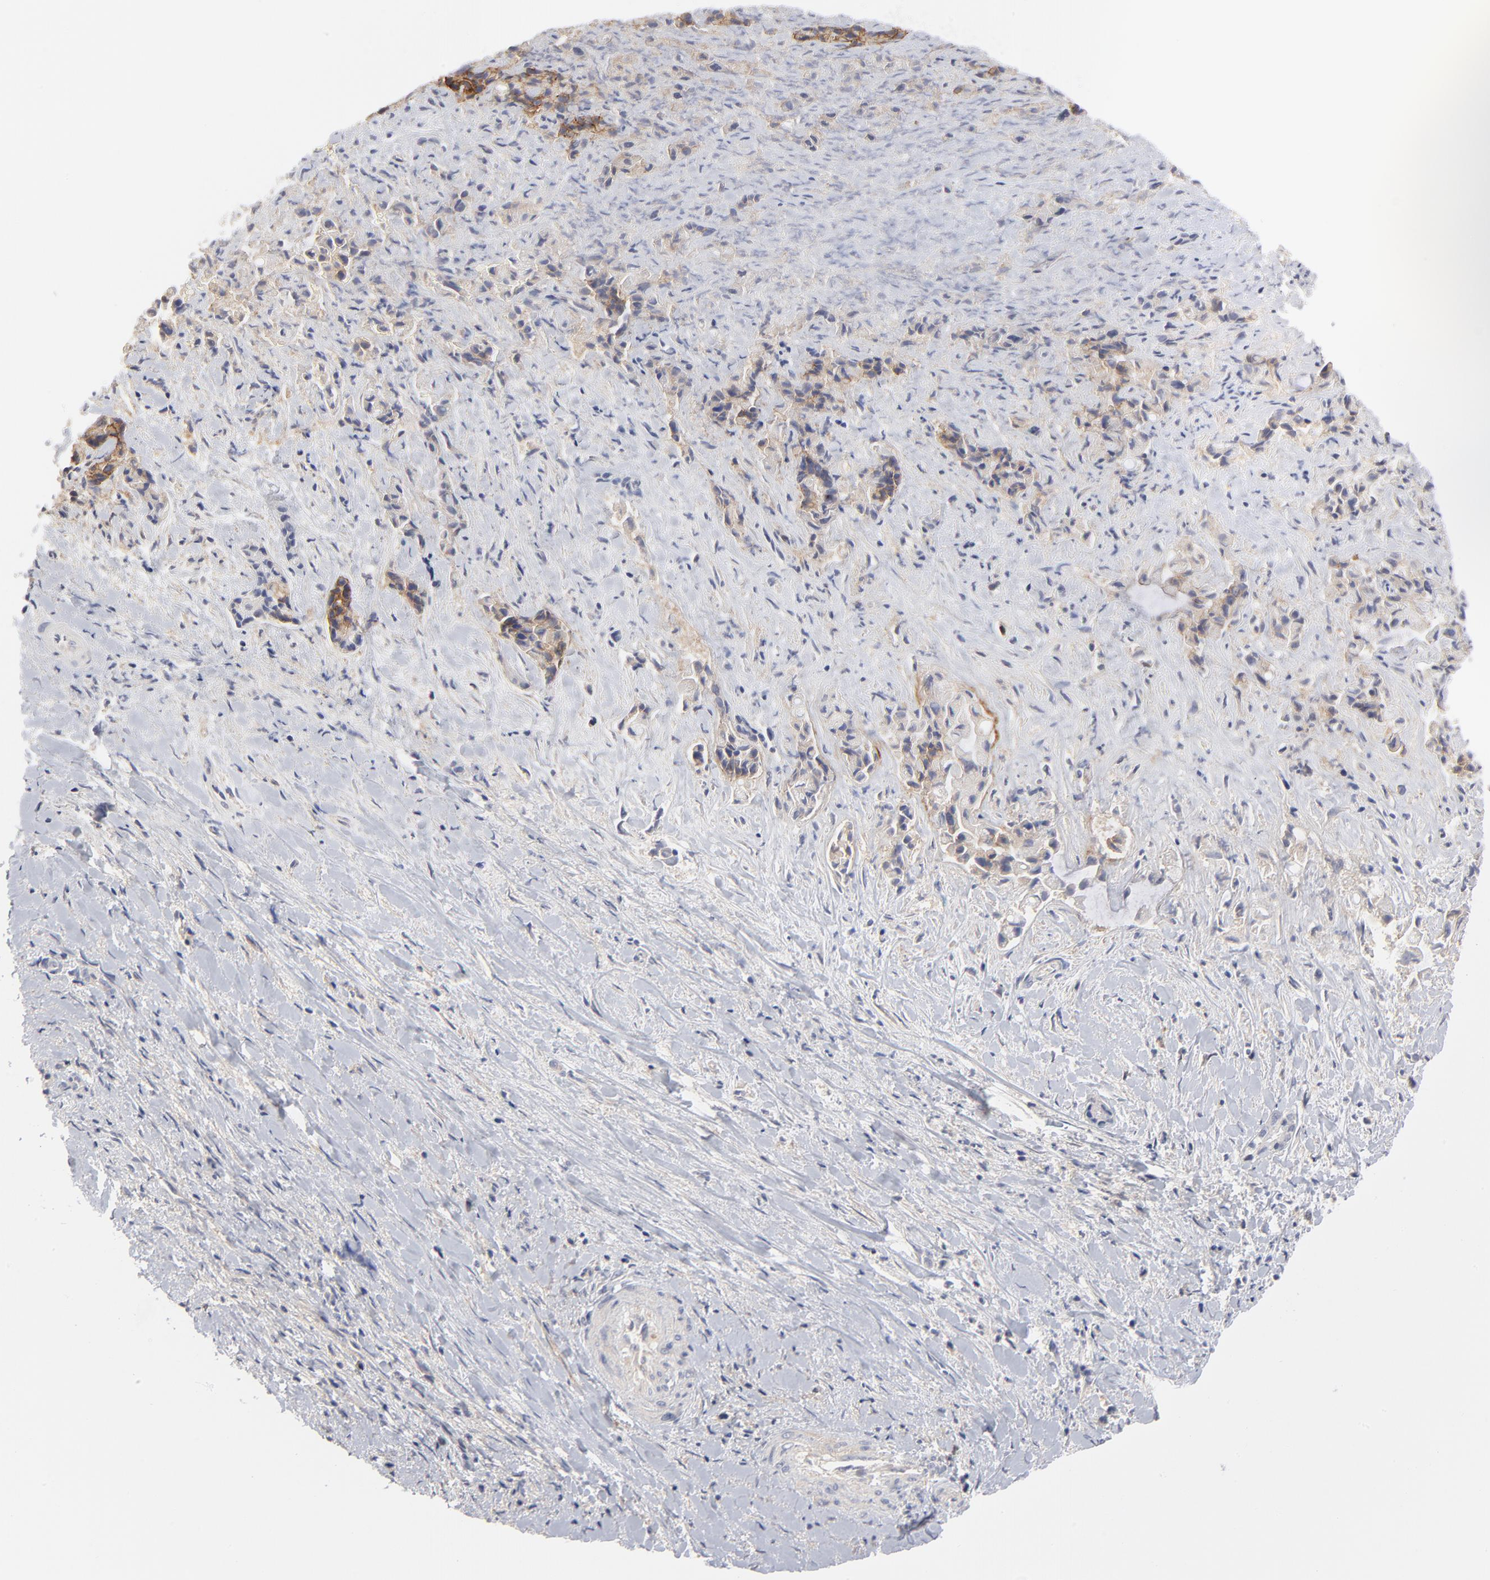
{"staining": {"intensity": "weak", "quantity": "25%-75%", "location": "cytoplasmic/membranous"}, "tissue": "liver cancer", "cell_type": "Tumor cells", "image_type": "cancer", "snomed": [{"axis": "morphology", "description": "Cholangiocarcinoma"}, {"axis": "topography", "description": "Liver"}], "caption": "Protein analysis of liver cancer tissue displays weak cytoplasmic/membranous positivity in approximately 25%-75% of tumor cells. Nuclei are stained in blue.", "gene": "SLC16A1", "patient": {"sex": "male", "age": 57}}